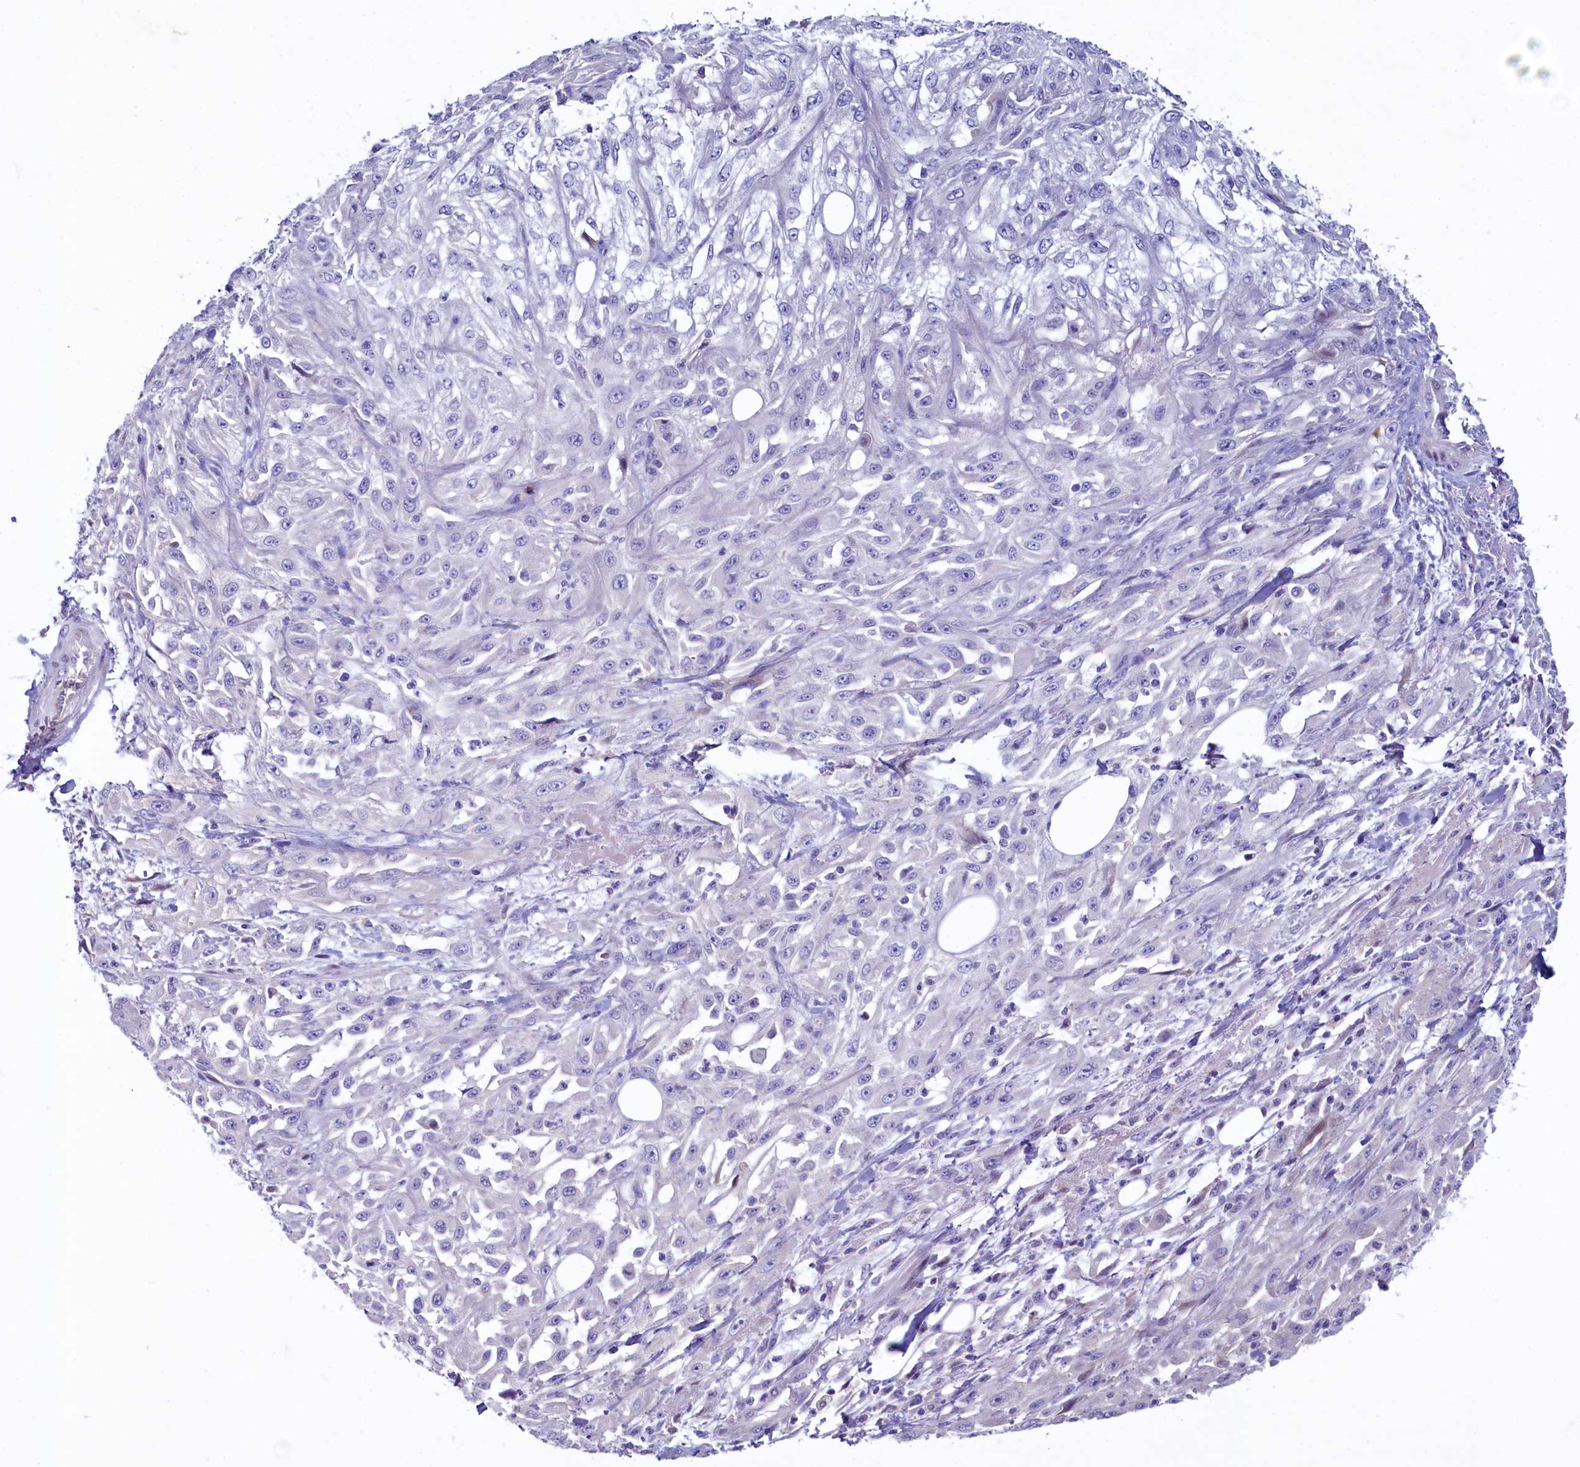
{"staining": {"intensity": "negative", "quantity": "none", "location": "none"}, "tissue": "skin cancer", "cell_type": "Tumor cells", "image_type": "cancer", "snomed": [{"axis": "morphology", "description": "Squamous cell carcinoma, NOS"}, {"axis": "morphology", "description": "Squamous cell carcinoma, metastatic, NOS"}, {"axis": "topography", "description": "Skin"}, {"axis": "topography", "description": "Lymph node"}], "caption": "This micrograph is of skin cancer (metastatic squamous cell carcinoma) stained with immunohistochemistry to label a protein in brown with the nuclei are counter-stained blue. There is no positivity in tumor cells.", "gene": "KRBOX5", "patient": {"sex": "male", "age": 75}}